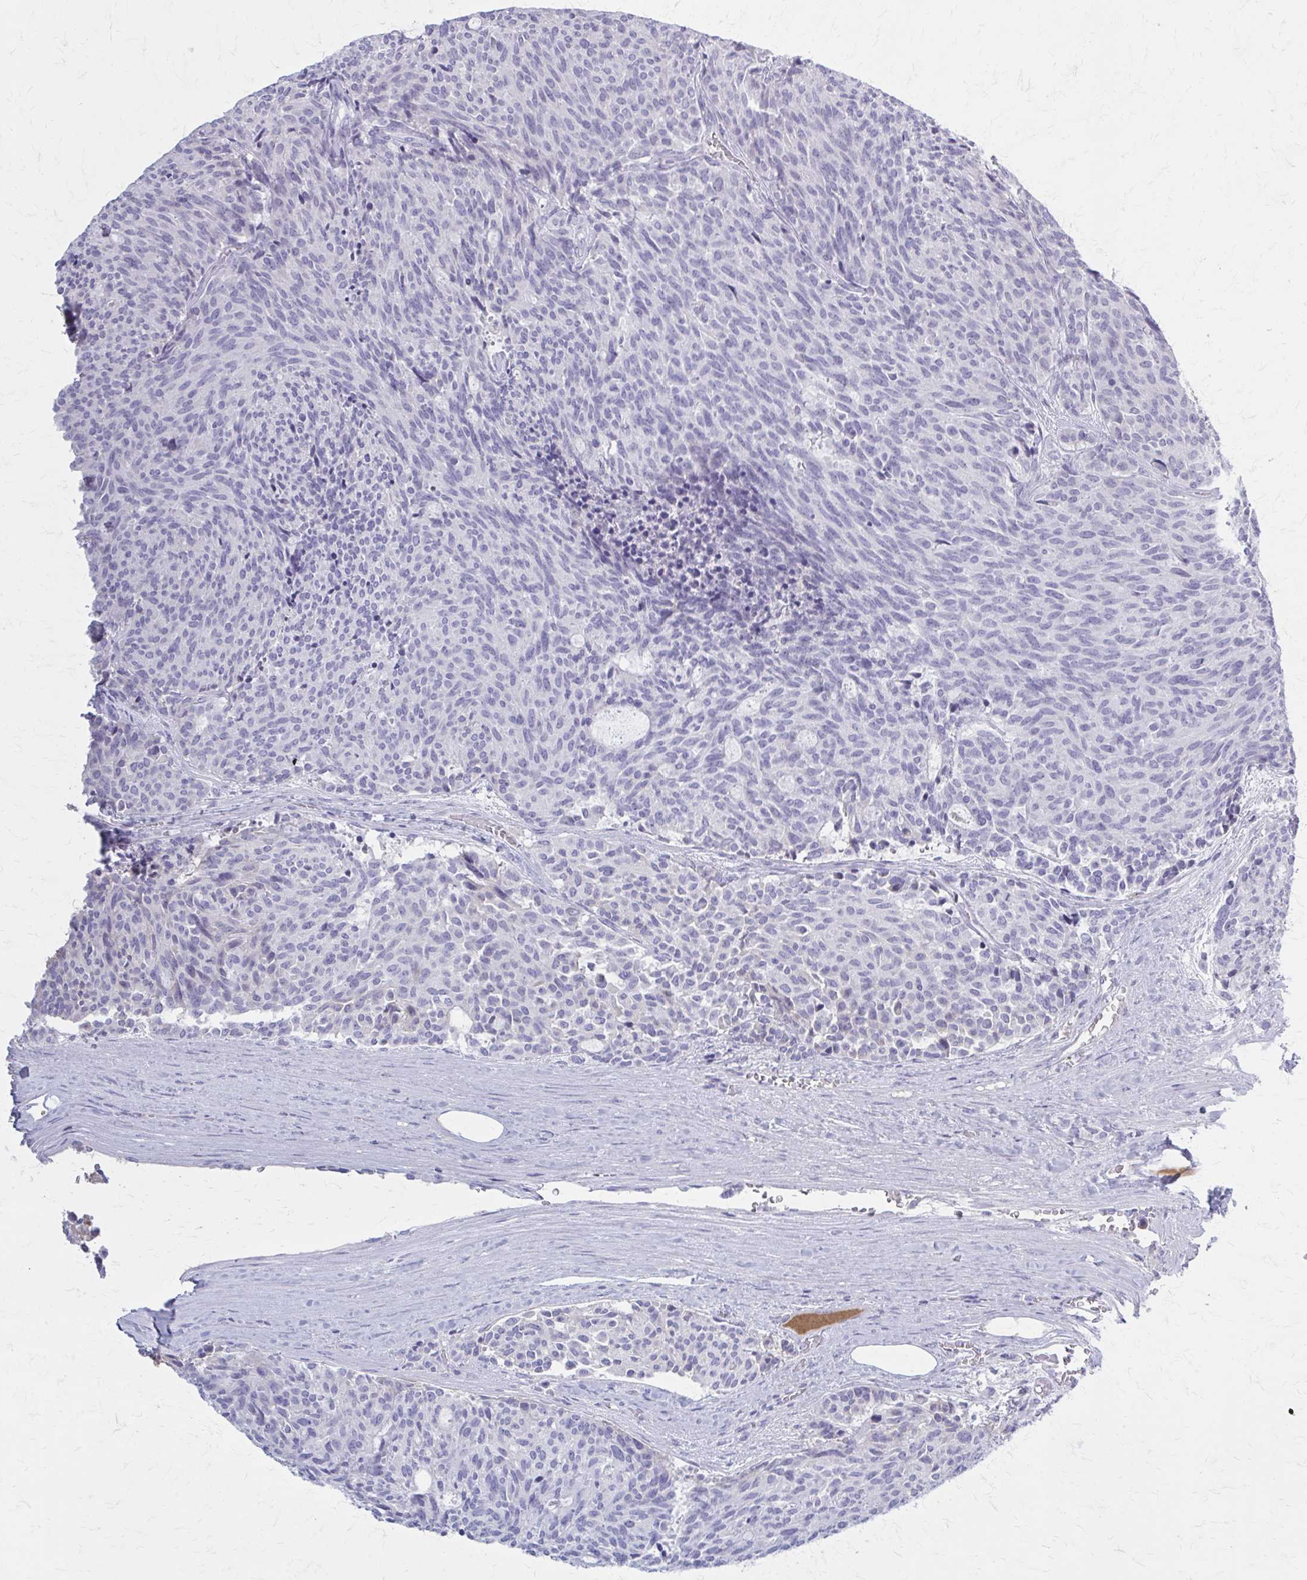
{"staining": {"intensity": "negative", "quantity": "none", "location": "none"}, "tissue": "carcinoid", "cell_type": "Tumor cells", "image_type": "cancer", "snomed": [{"axis": "morphology", "description": "Carcinoid, malignant, NOS"}, {"axis": "topography", "description": "Pancreas"}], "caption": "Tumor cells are negative for brown protein staining in carcinoid.", "gene": "SERPIND1", "patient": {"sex": "female", "age": 54}}